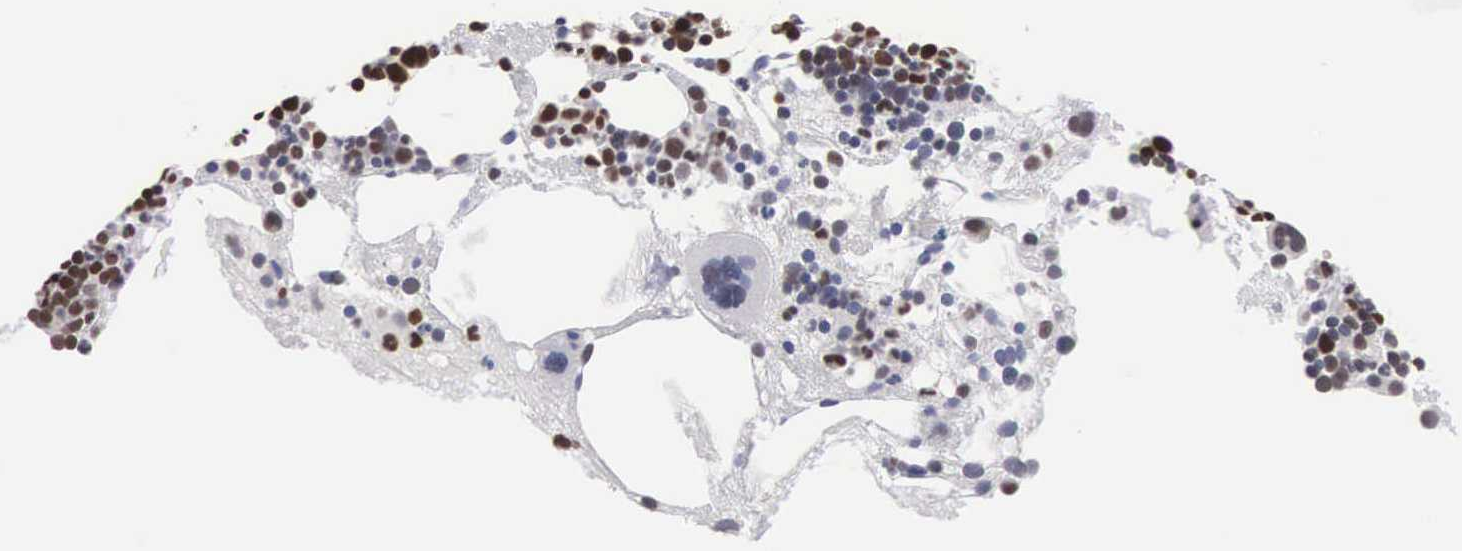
{"staining": {"intensity": "strong", "quantity": ">75%", "location": "nuclear"}, "tissue": "bone marrow", "cell_type": "Hematopoietic cells", "image_type": "normal", "snomed": [{"axis": "morphology", "description": "Normal tissue, NOS"}, {"axis": "topography", "description": "Bone marrow"}], "caption": "Strong nuclear expression for a protein is present in about >75% of hematopoietic cells of benign bone marrow using IHC.", "gene": "VRK1", "patient": {"sex": "male", "age": 75}}